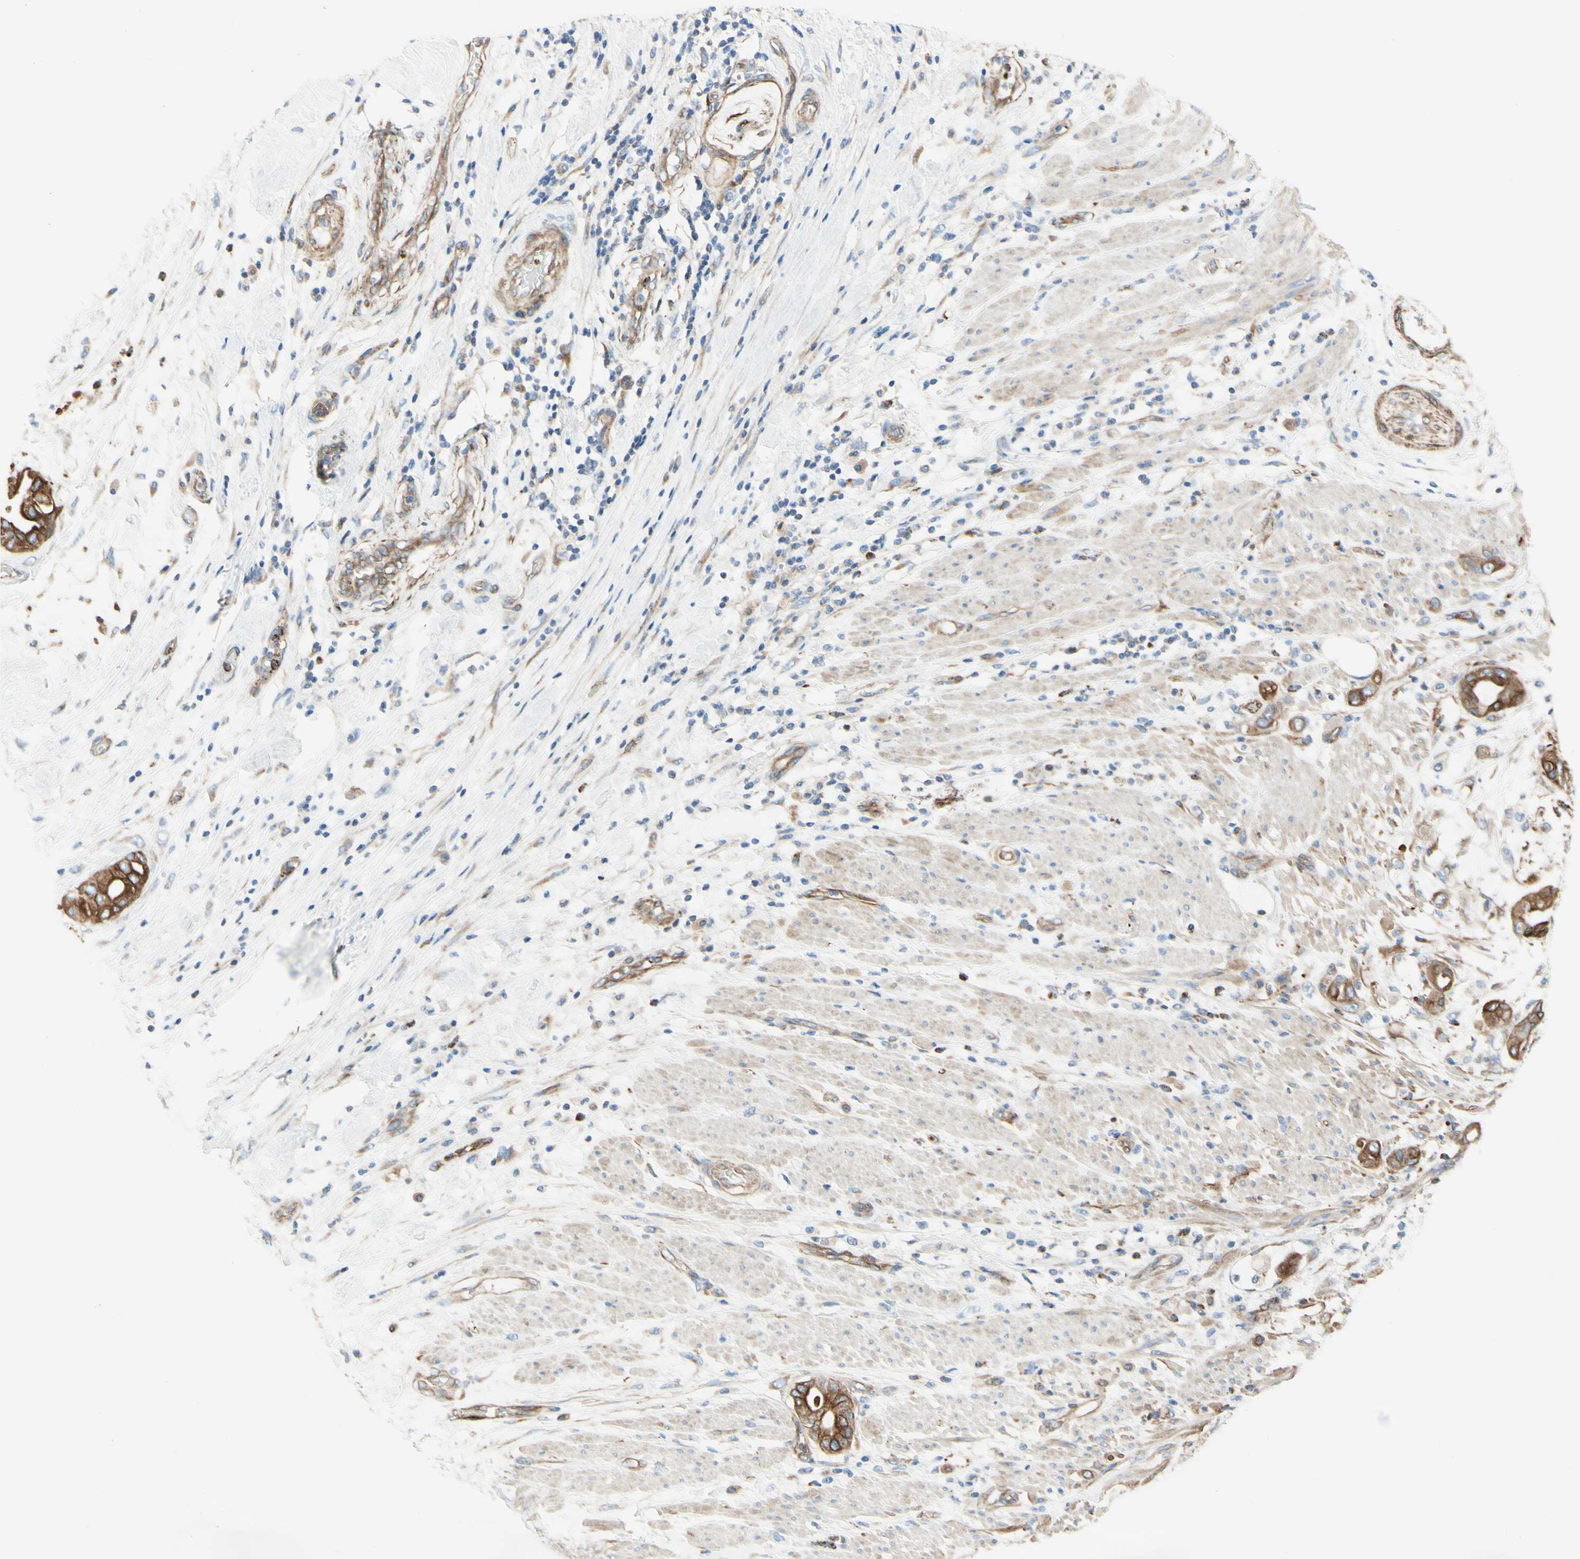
{"staining": {"intensity": "moderate", "quantity": ">75%", "location": "cytoplasmic/membranous"}, "tissue": "pancreatic cancer", "cell_type": "Tumor cells", "image_type": "cancer", "snomed": [{"axis": "morphology", "description": "Adenocarcinoma, NOS"}, {"axis": "morphology", "description": "Adenocarcinoma, metastatic, NOS"}, {"axis": "topography", "description": "Lymph node"}, {"axis": "topography", "description": "Pancreas"}, {"axis": "topography", "description": "Duodenum"}], "caption": "IHC (DAB (3,3'-diaminobenzidine)) staining of pancreatic adenocarcinoma reveals moderate cytoplasmic/membranous protein staining in approximately >75% of tumor cells. The staining was performed using DAB (3,3'-diaminobenzidine) to visualize the protein expression in brown, while the nuclei were stained in blue with hematoxylin (Magnification: 20x).", "gene": "ENDOD1", "patient": {"sex": "female", "age": 64}}